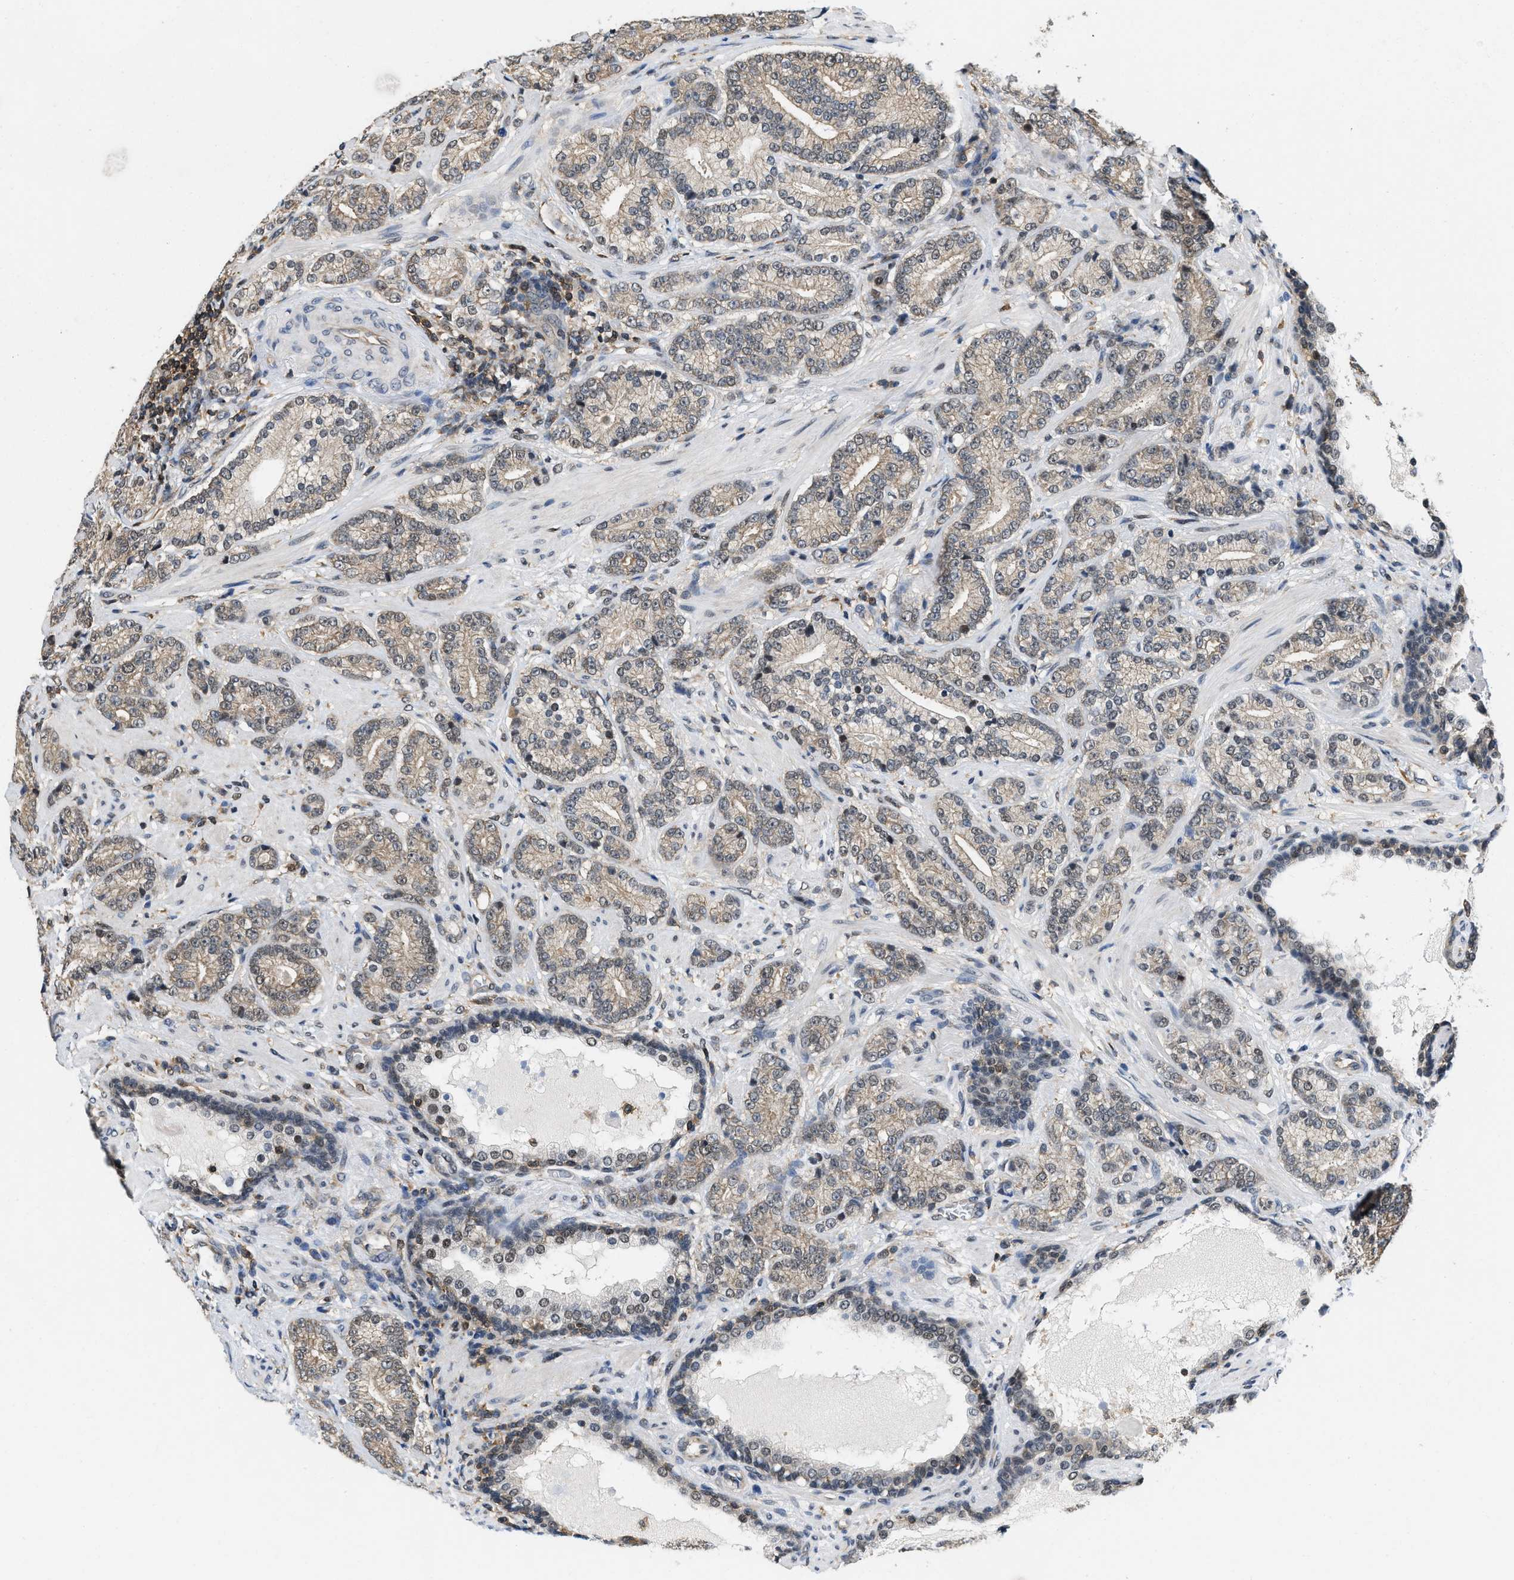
{"staining": {"intensity": "weak", "quantity": "25%-75%", "location": "cytoplasmic/membranous,nuclear"}, "tissue": "prostate cancer", "cell_type": "Tumor cells", "image_type": "cancer", "snomed": [{"axis": "morphology", "description": "Adenocarcinoma, High grade"}, {"axis": "topography", "description": "Prostate"}], "caption": "Human prostate cancer stained with a protein marker demonstrates weak staining in tumor cells.", "gene": "ATF7IP", "patient": {"sex": "male", "age": 61}}